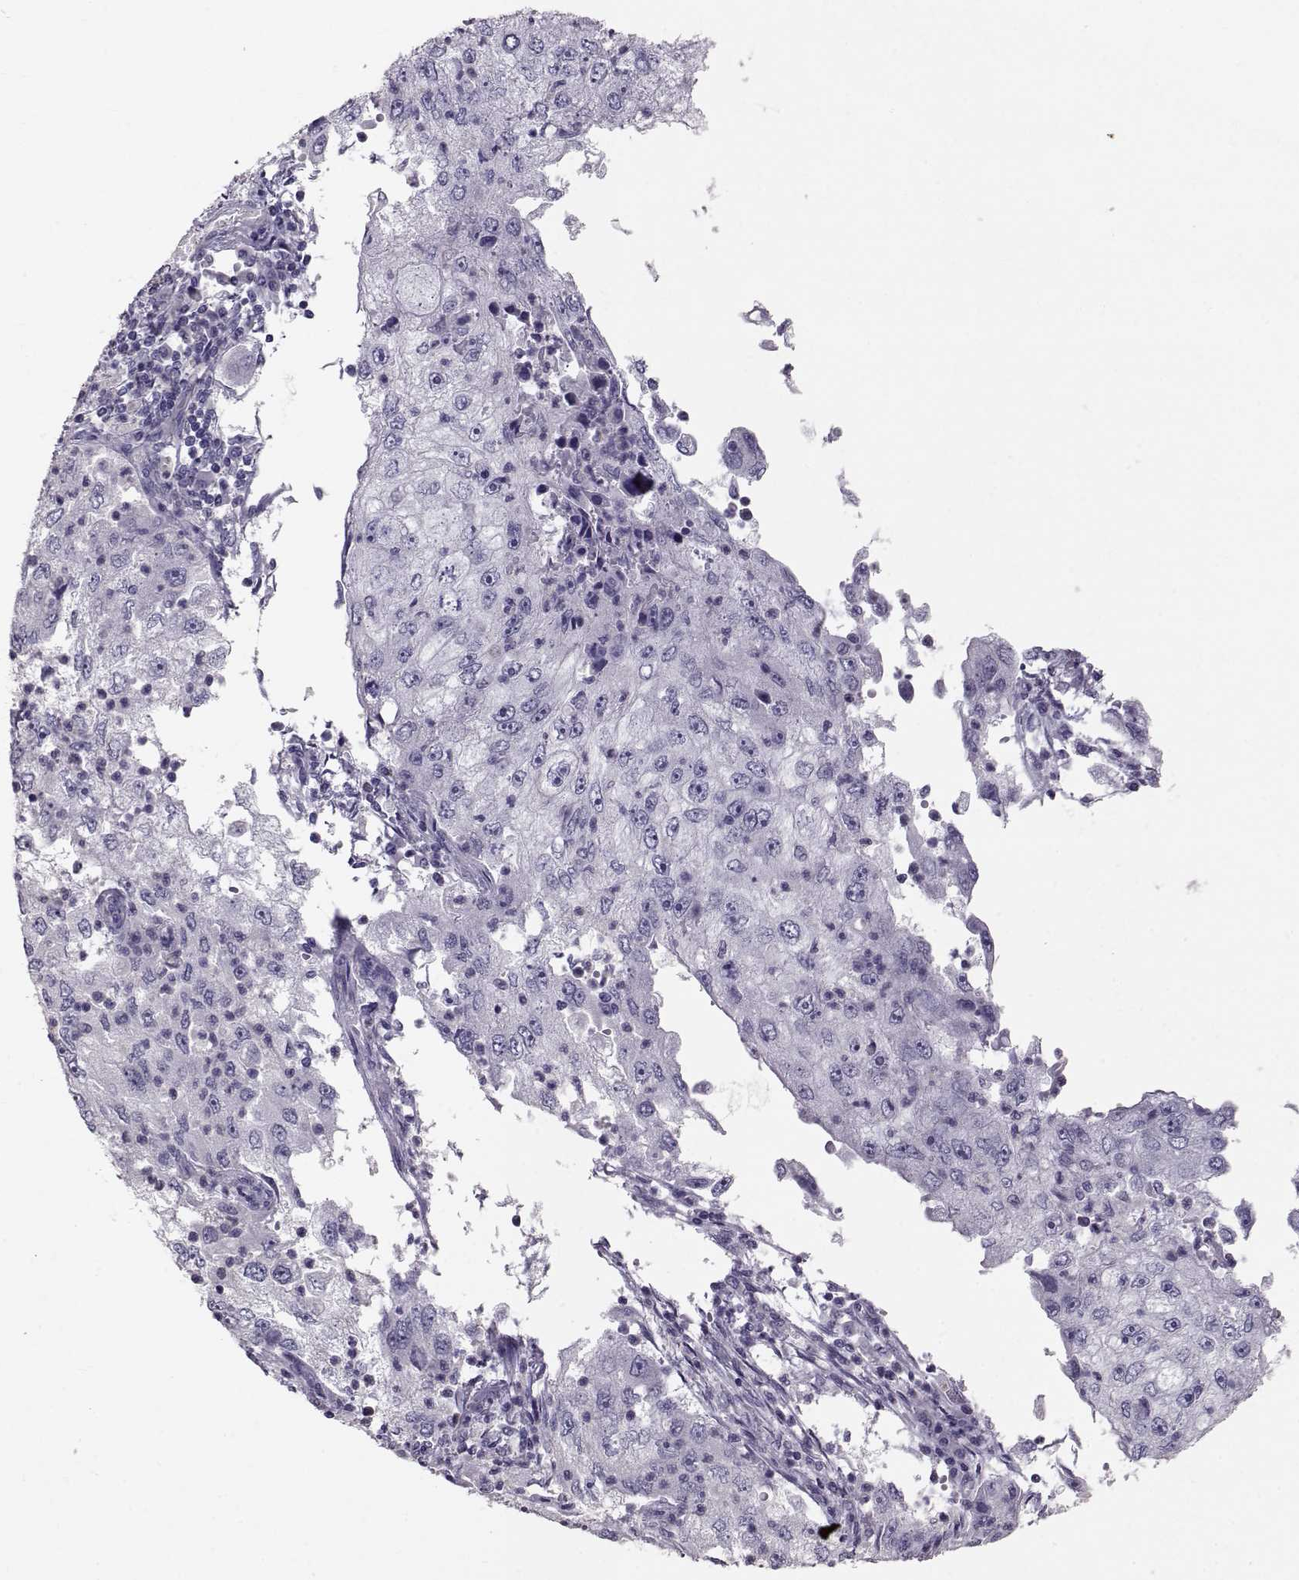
{"staining": {"intensity": "negative", "quantity": "none", "location": "none"}, "tissue": "cervical cancer", "cell_type": "Tumor cells", "image_type": "cancer", "snomed": [{"axis": "morphology", "description": "Squamous cell carcinoma, NOS"}, {"axis": "topography", "description": "Cervix"}], "caption": "High power microscopy histopathology image of an immunohistochemistry histopathology image of cervical cancer (squamous cell carcinoma), revealing no significant expression in tumor cells.", "gene": "RD3", "patient": {"sex": "female", "age": 36}}